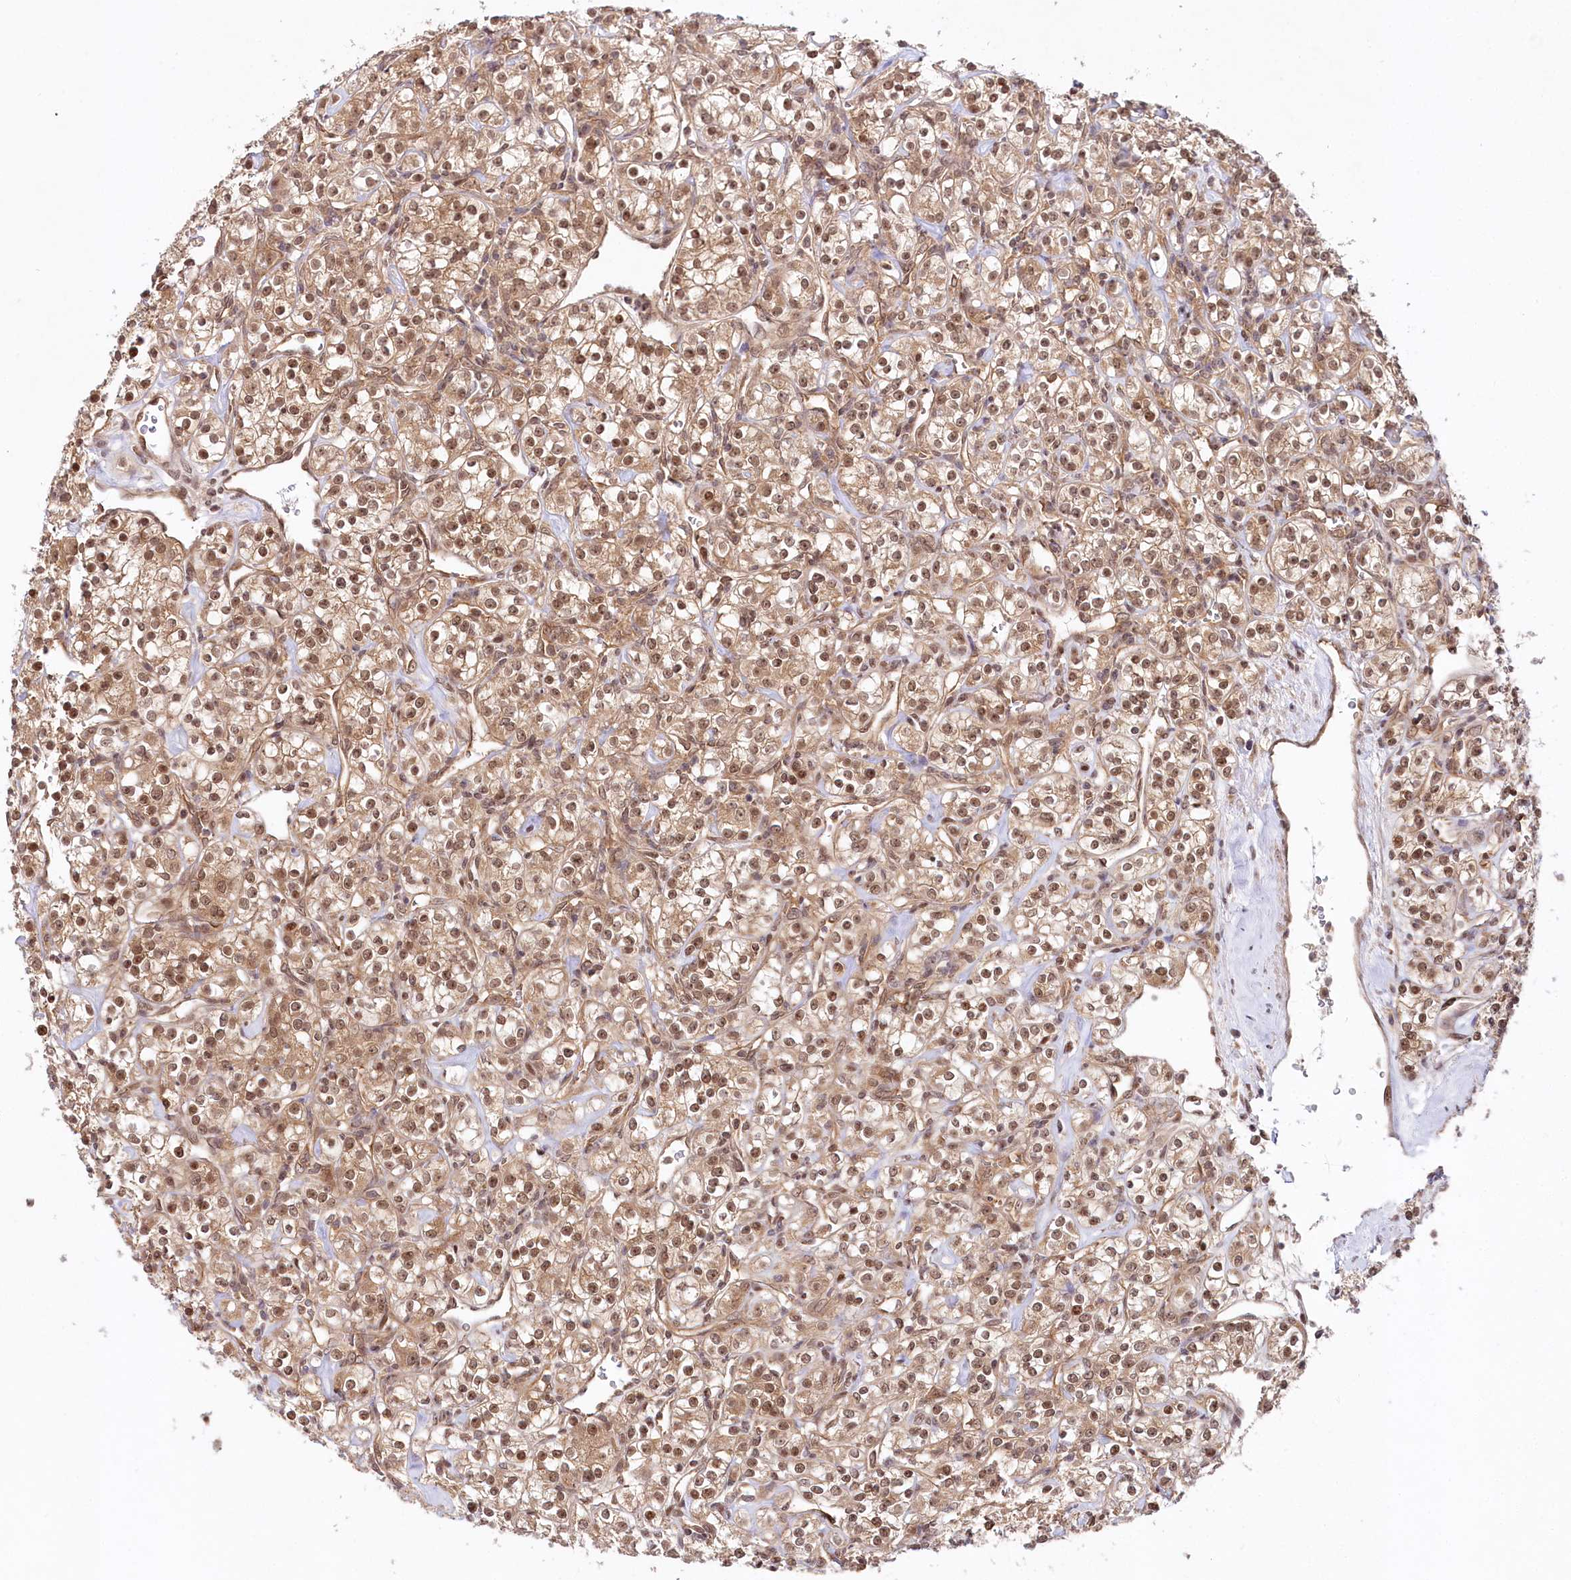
{"staining": {"intensity": "moderate", "quantity": ">75%", "location": "cytoplasmic/membranous,nuclear"}, "tissue": "renal cancer", "cell_type": "Tumor cells", "image_type": "cancer", "snomed": [{"axis": "morphology", "description": "Adenocarcinoma, NOS"}, {"axis": "topography", "description": "Kidney"}], "caption": "Approximately >75% of tumor cells in renal cancer (adenocarcinoma) exhibit moderate cytoplasmic/membranous and nuclear protein positivity as visualized by brown immunohistochemical staining.", "gene": "CCDC65", "patient": {"sex": "male", "age": 77}}